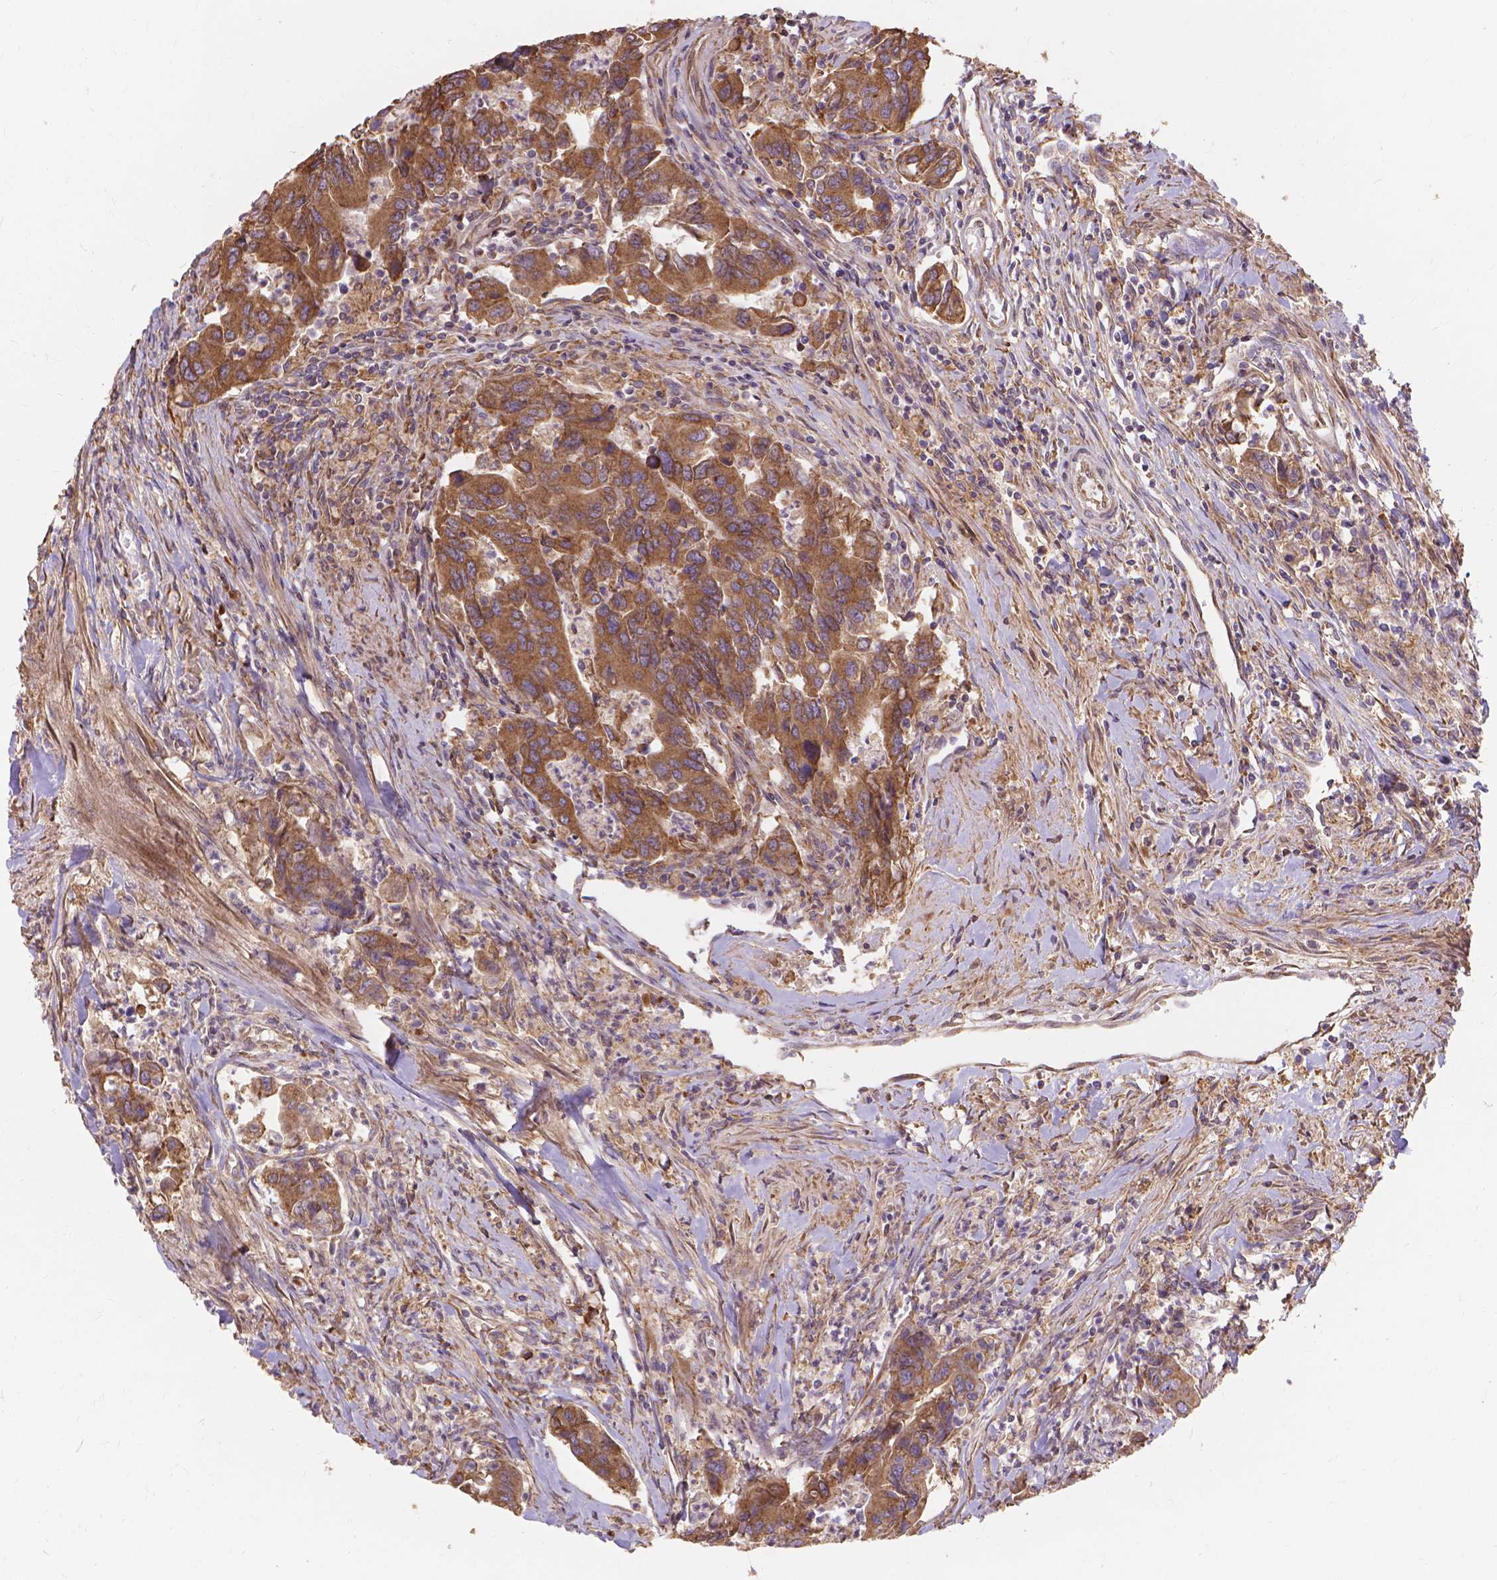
{"staining": {"intensity": "moderate", "quantity": ">75%", "location": "cytoplasmic/membranous"}, "tissue": "colorectal cancer", "cell_type": "Tumor cells", "image_type": "cancer", "snomed": [{"axis": "morphology", "description": "Adenocarcinoma, NOS"}, {"axis": "topography", "description": "Colon"}], "caption": "Brown immunohistochemical staining in human colorectal cancer shows moderate cytoplasmic/membranous positivity in about >75% of tumor cells.", "gene": "TAB2", "patient": {"sex": "female", "age": 67}}